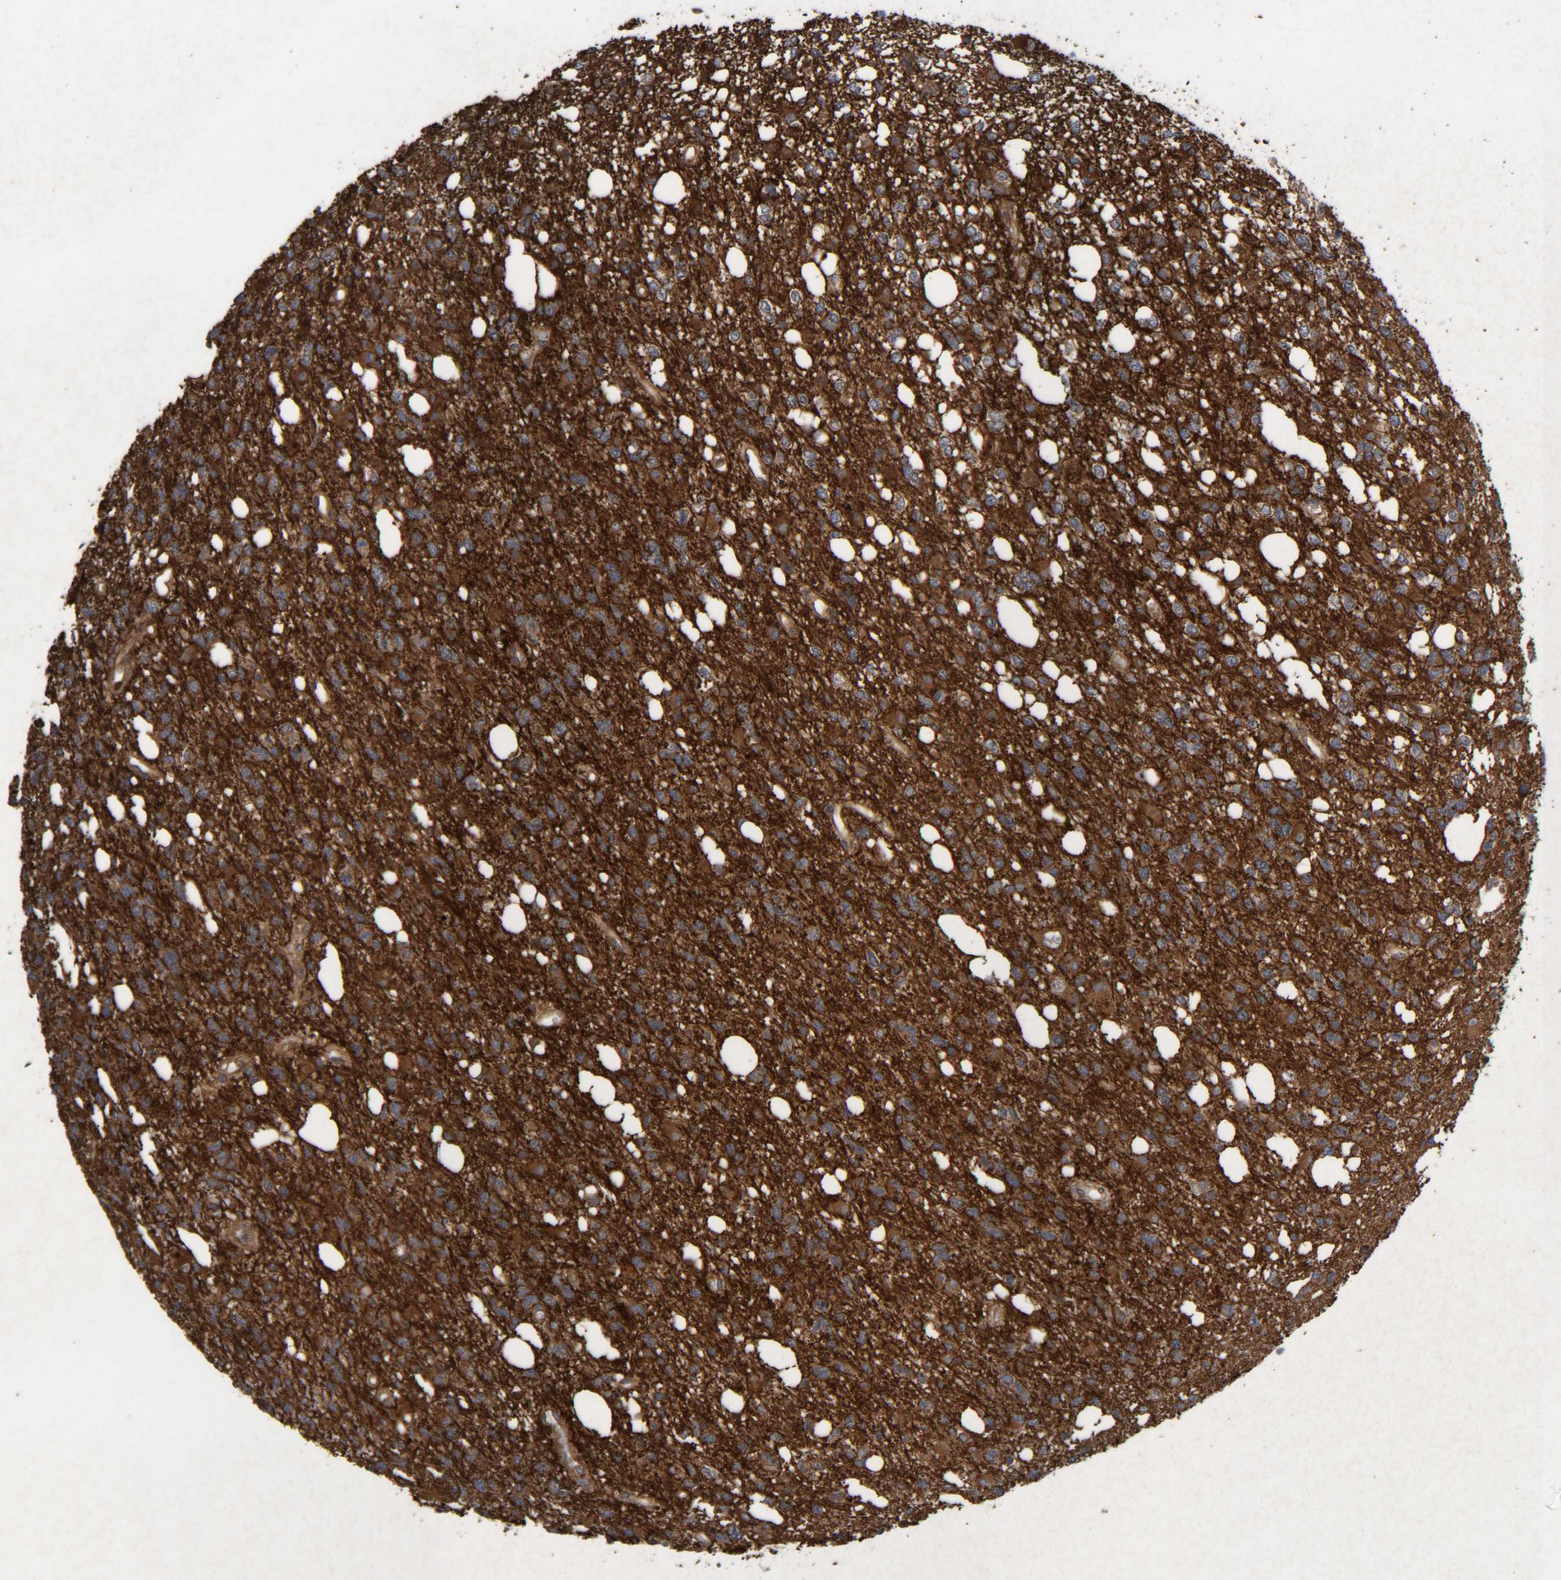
{"staining": {"intensity": "strong", "quantity": ">75%", "location": "cytoplasmic/membranous"}, "tissue": "glioma", "cell_type": "Tumor cells", "image_type": "cancer", "snomed": [{"axis": "morphology", "description": "Glioma, malignant, High grade"}, {"axis": "topography", "description": "Brain"}], "caption": "Glioma tissue displays strong cytoplasmic/membranous expression in about >75% of tumor cells, visualized by immunohistochemistry.", "gene": "CCDC57", "patient": {"sex": "female", "age": 62}}